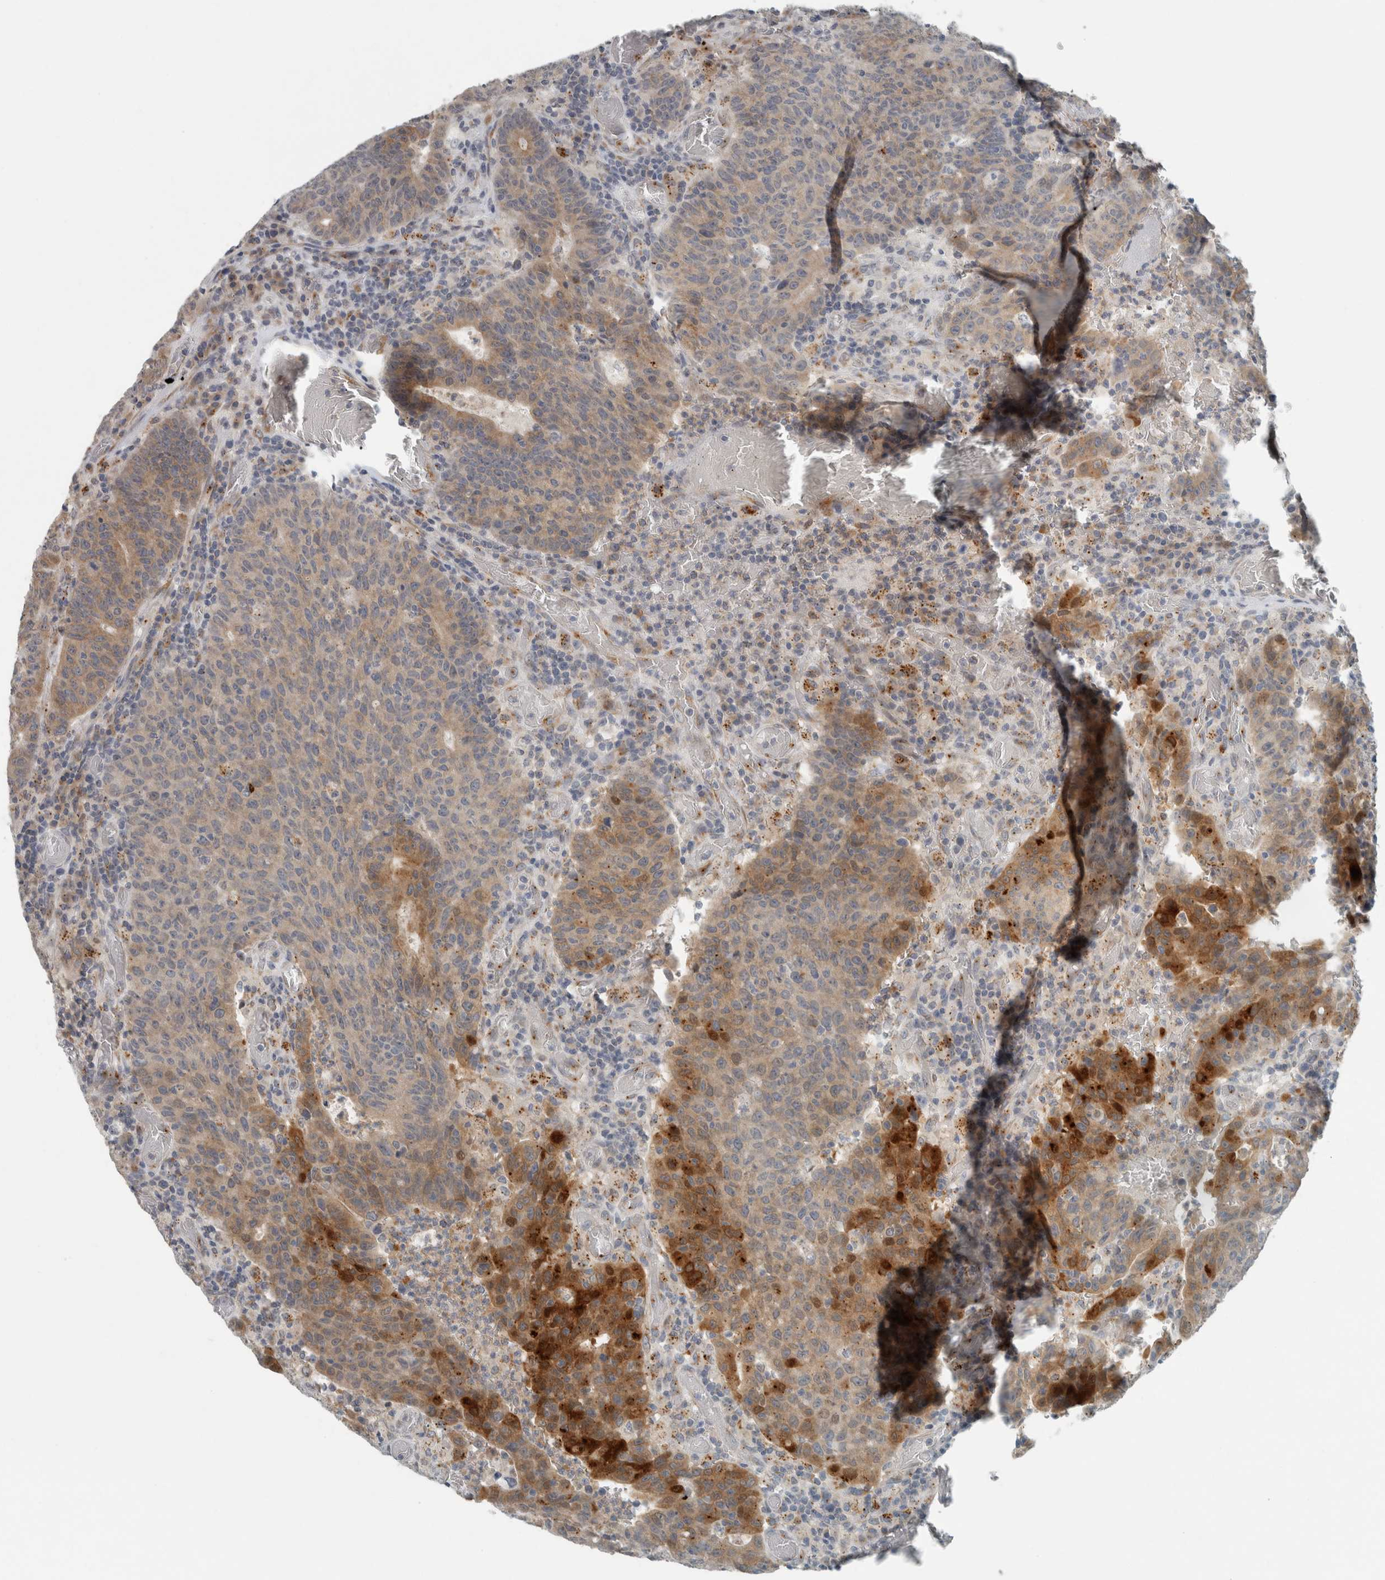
{"staining": {"intensity": "strong", "quantity": "25%-75%", "location": "cytoplasmic/membranous"}, "tissue": "colorectal cancer", "cell_type": "Tumor cells", "image_type": "cancer", "snomed": [{"axis": "morphology", "description": "Adenocarcinoma, NOS"}, {"axis": "topography", "description": "Colon"}], "caption": "Strong cytoplasmic/membranous protein expression is present in approximately 25%-75% of tumor cells in colorectal cancer.", "gene": "KIF1C", "patient": {"sex": "female", "age": 75}}